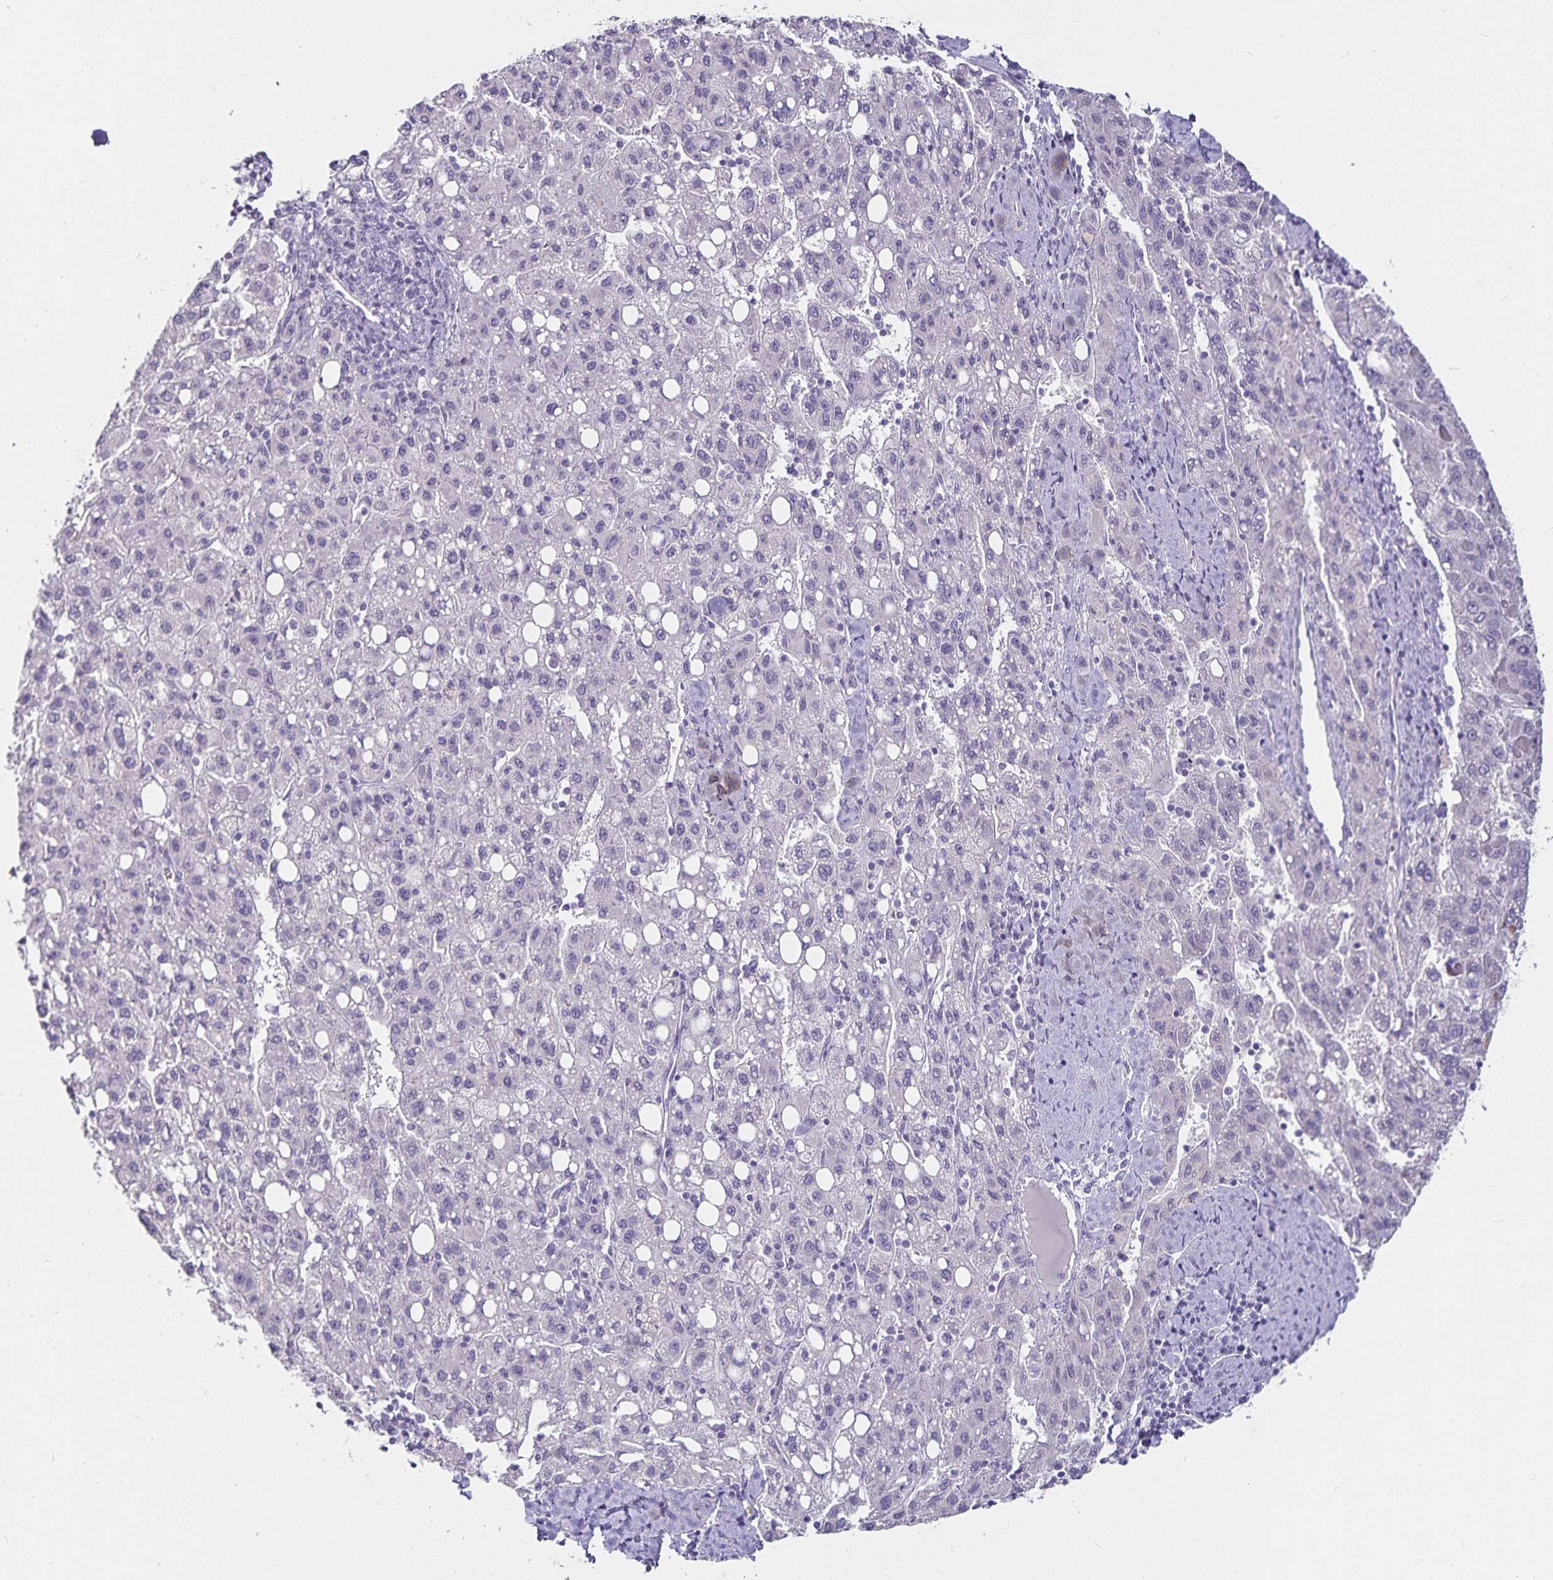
{"staining": {"intensity": "negative", "quantity": "none", "location": "none"}, "tissue": "liver cancer", "cell_type": "Tumor cells", "image_type": "cancer", "snomed": [{"axis": "morphology", "description": "Carcinoma, Hepatocellular, NOS"}, {"axis": "topography", "description": "Liver"}], "caption": "This is a micrograph of IHC staining of liver cancer, which shows no expression in tumor cells.", "gene": "CA12", "patient": {"sex": "female", "age": 82}}